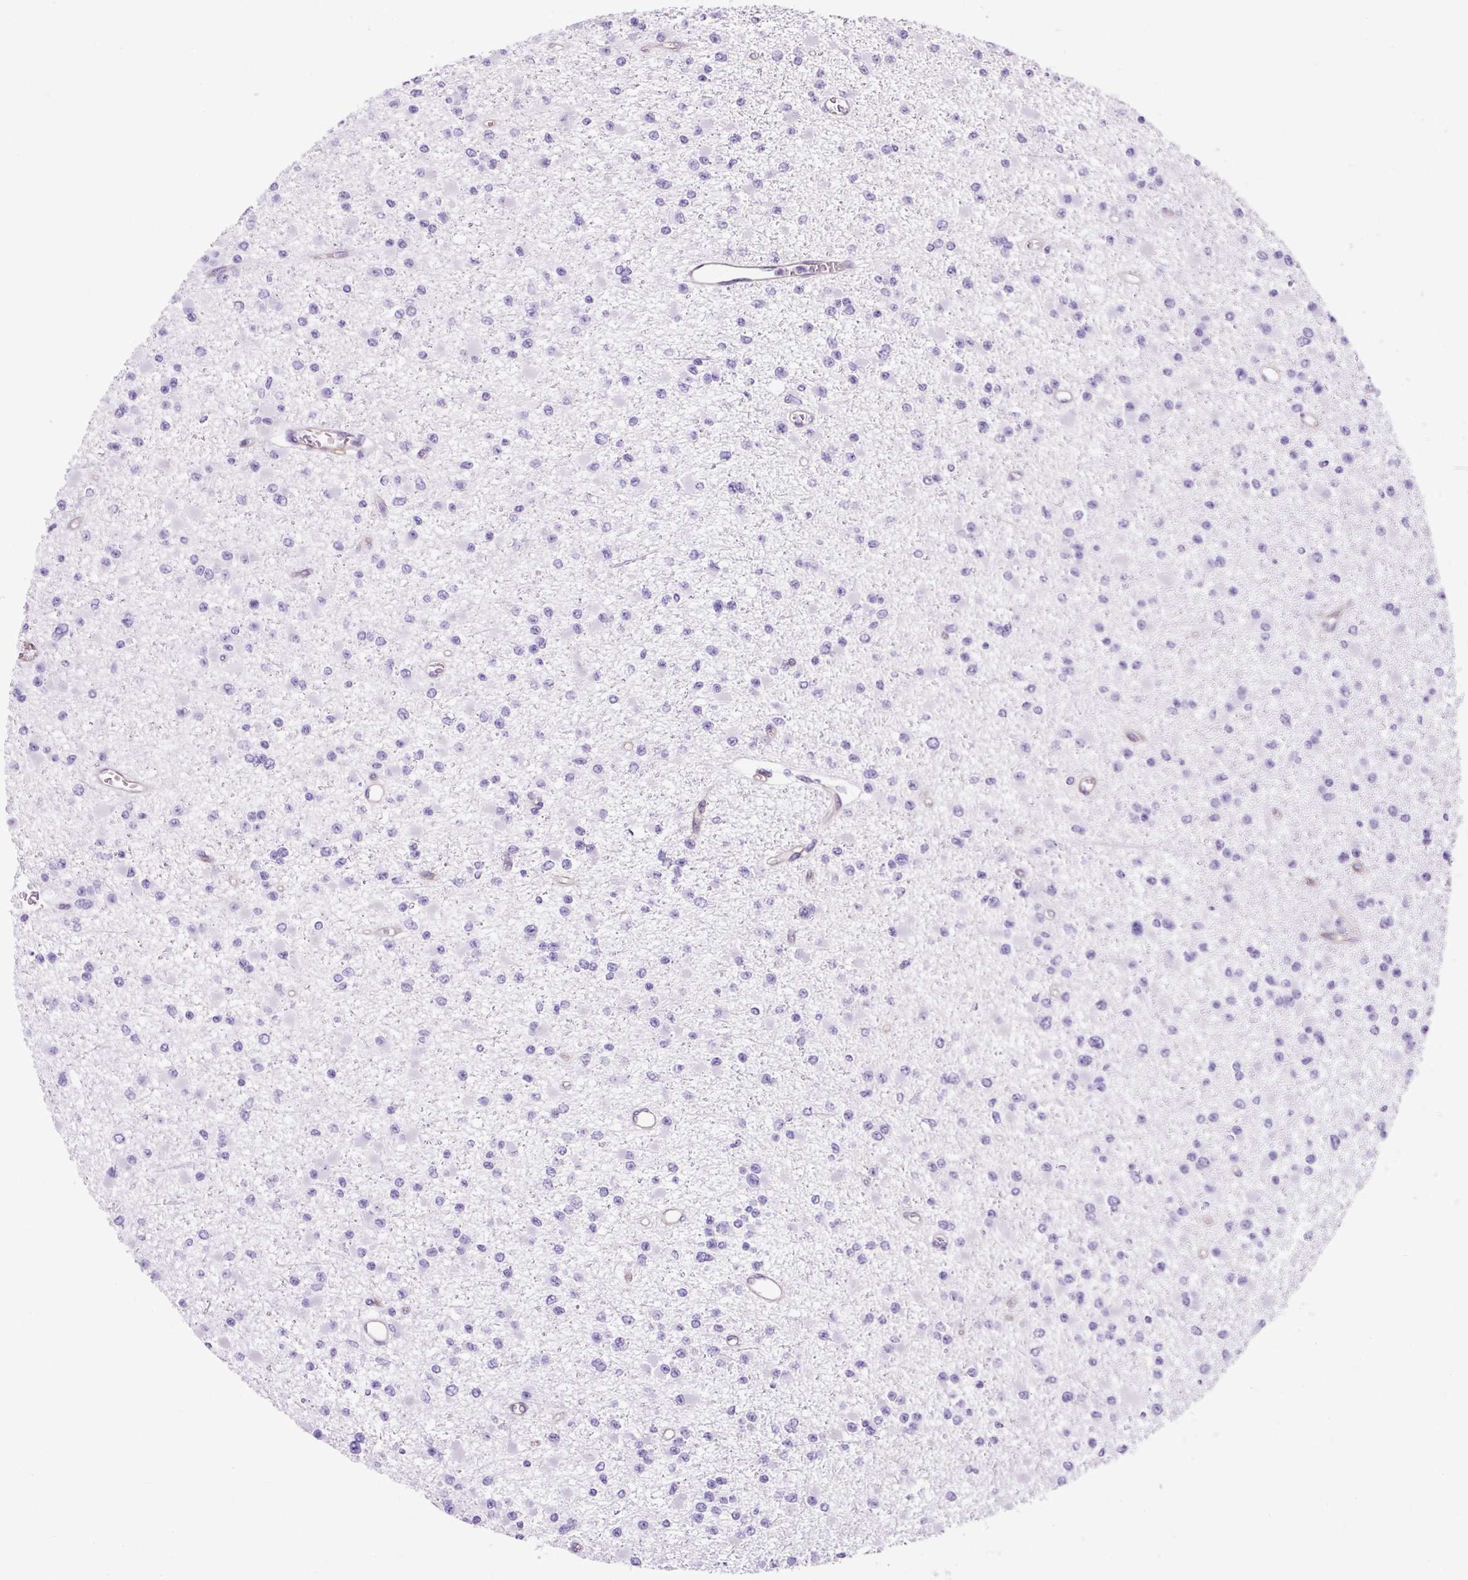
{"staining": {"intensity": "negative", "quantity": "none", "location": "none"}, "tissue": "glioma", "cell_type": "Tumor cells", "image_type": "cancer", "snomed": [{"axis": "morphology", "description": "Glioma, malignant, Low grade"}, {"axis": "topography", "description": "Brain"}], "caption": "Histopathology image shows no protein staining in tumor cells of malignant low-grade glioma tissue.", "gene": "KRT12", "patient": {"sex": "female", "age": 22}}